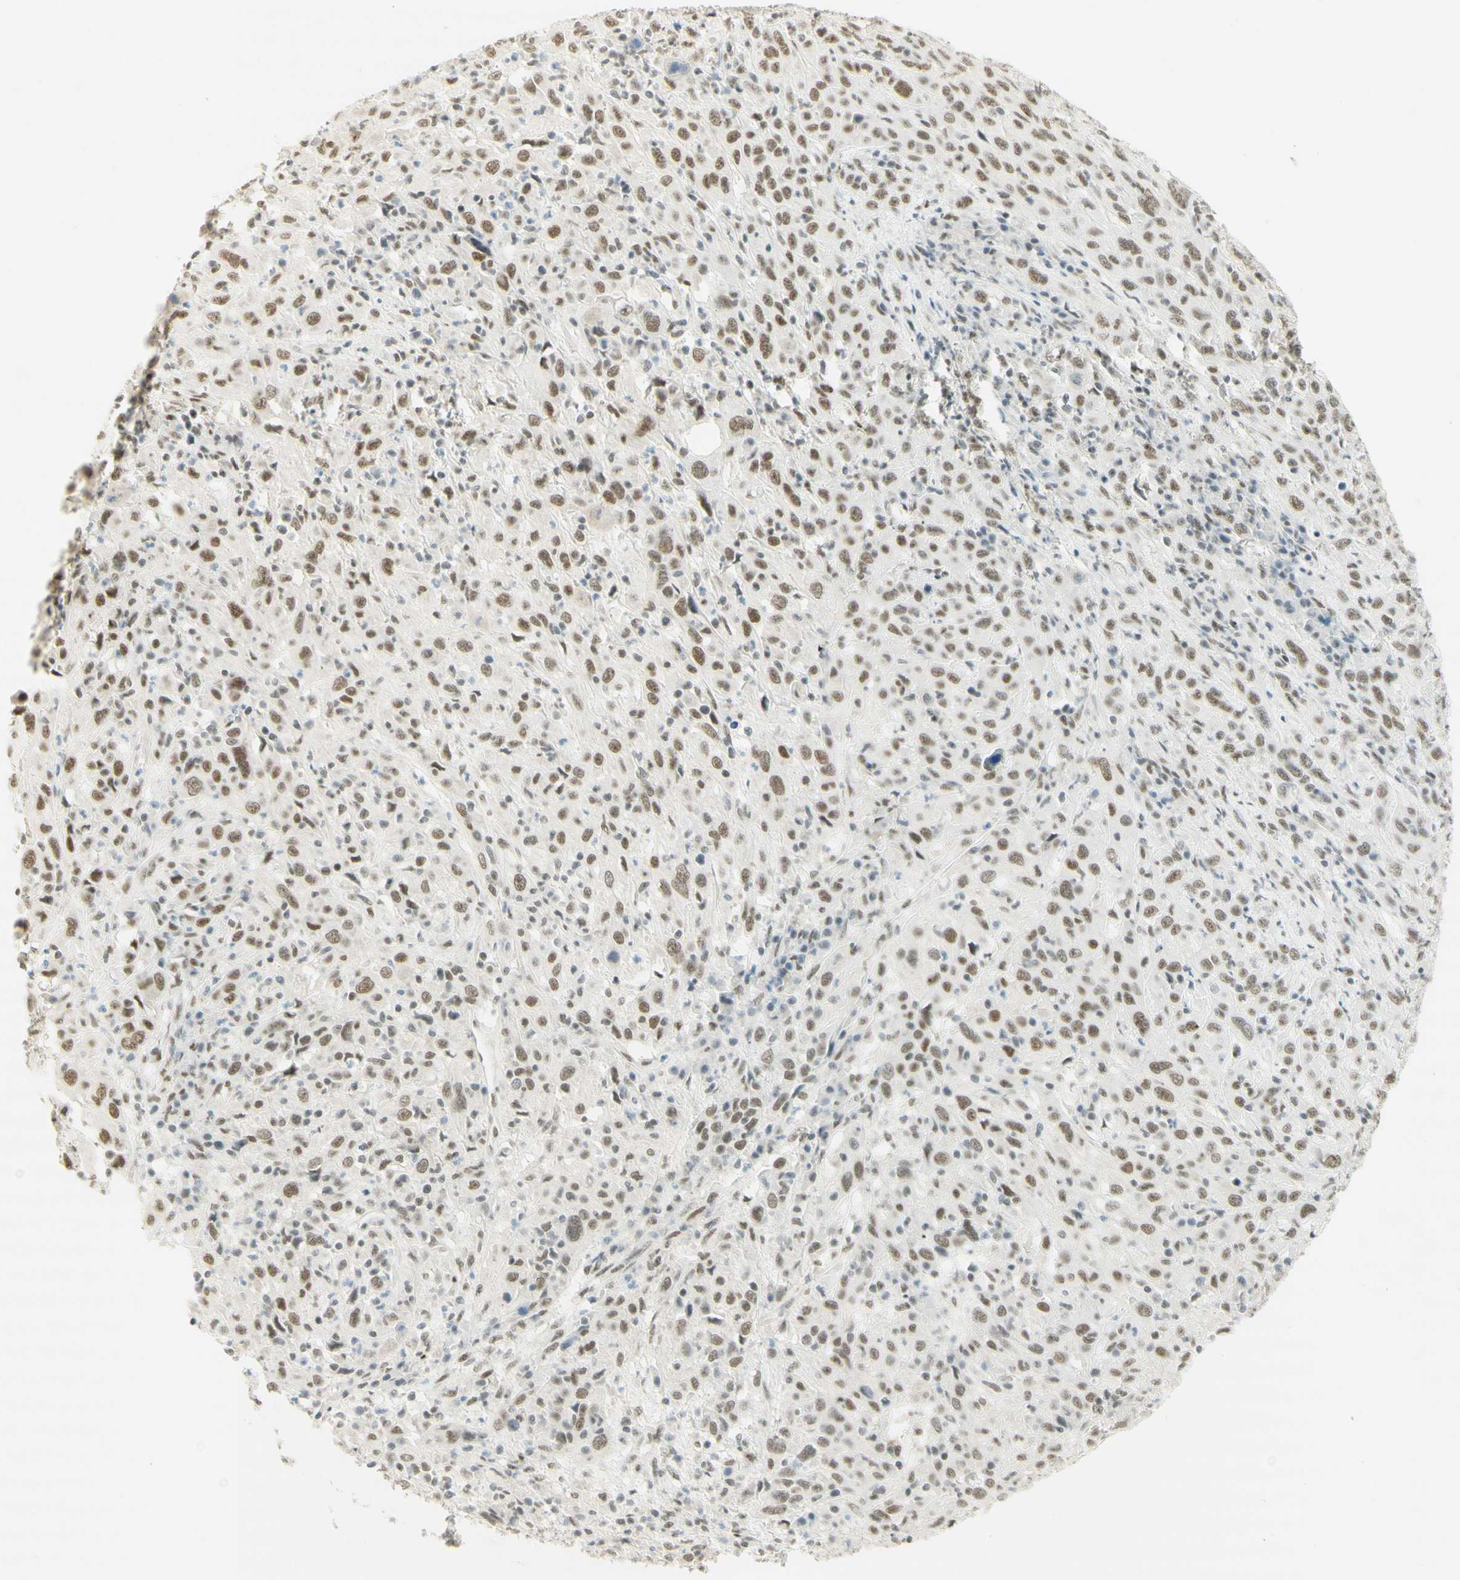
{"staining": {"intensity": "weak", "quantity": ">75%", "location": "nuclear"}, "tissue": "cervical cancer", "cell_type": "Tumor cells", "image_type": "cancer", "snomed": [{"axis": "morphology", "description": "Squamous cell carcinoma, NOS"}, {"axis": "topography", "description": "Cervix"}], "caption": "The histopathology image exhibits a brown stain indicating the presence of a protein in the nuclear of tumor cells in cervical cancer (squamous cell carcinoma).", "gene": "PMS2", "patient": {"sex": "female", "age": 46}}